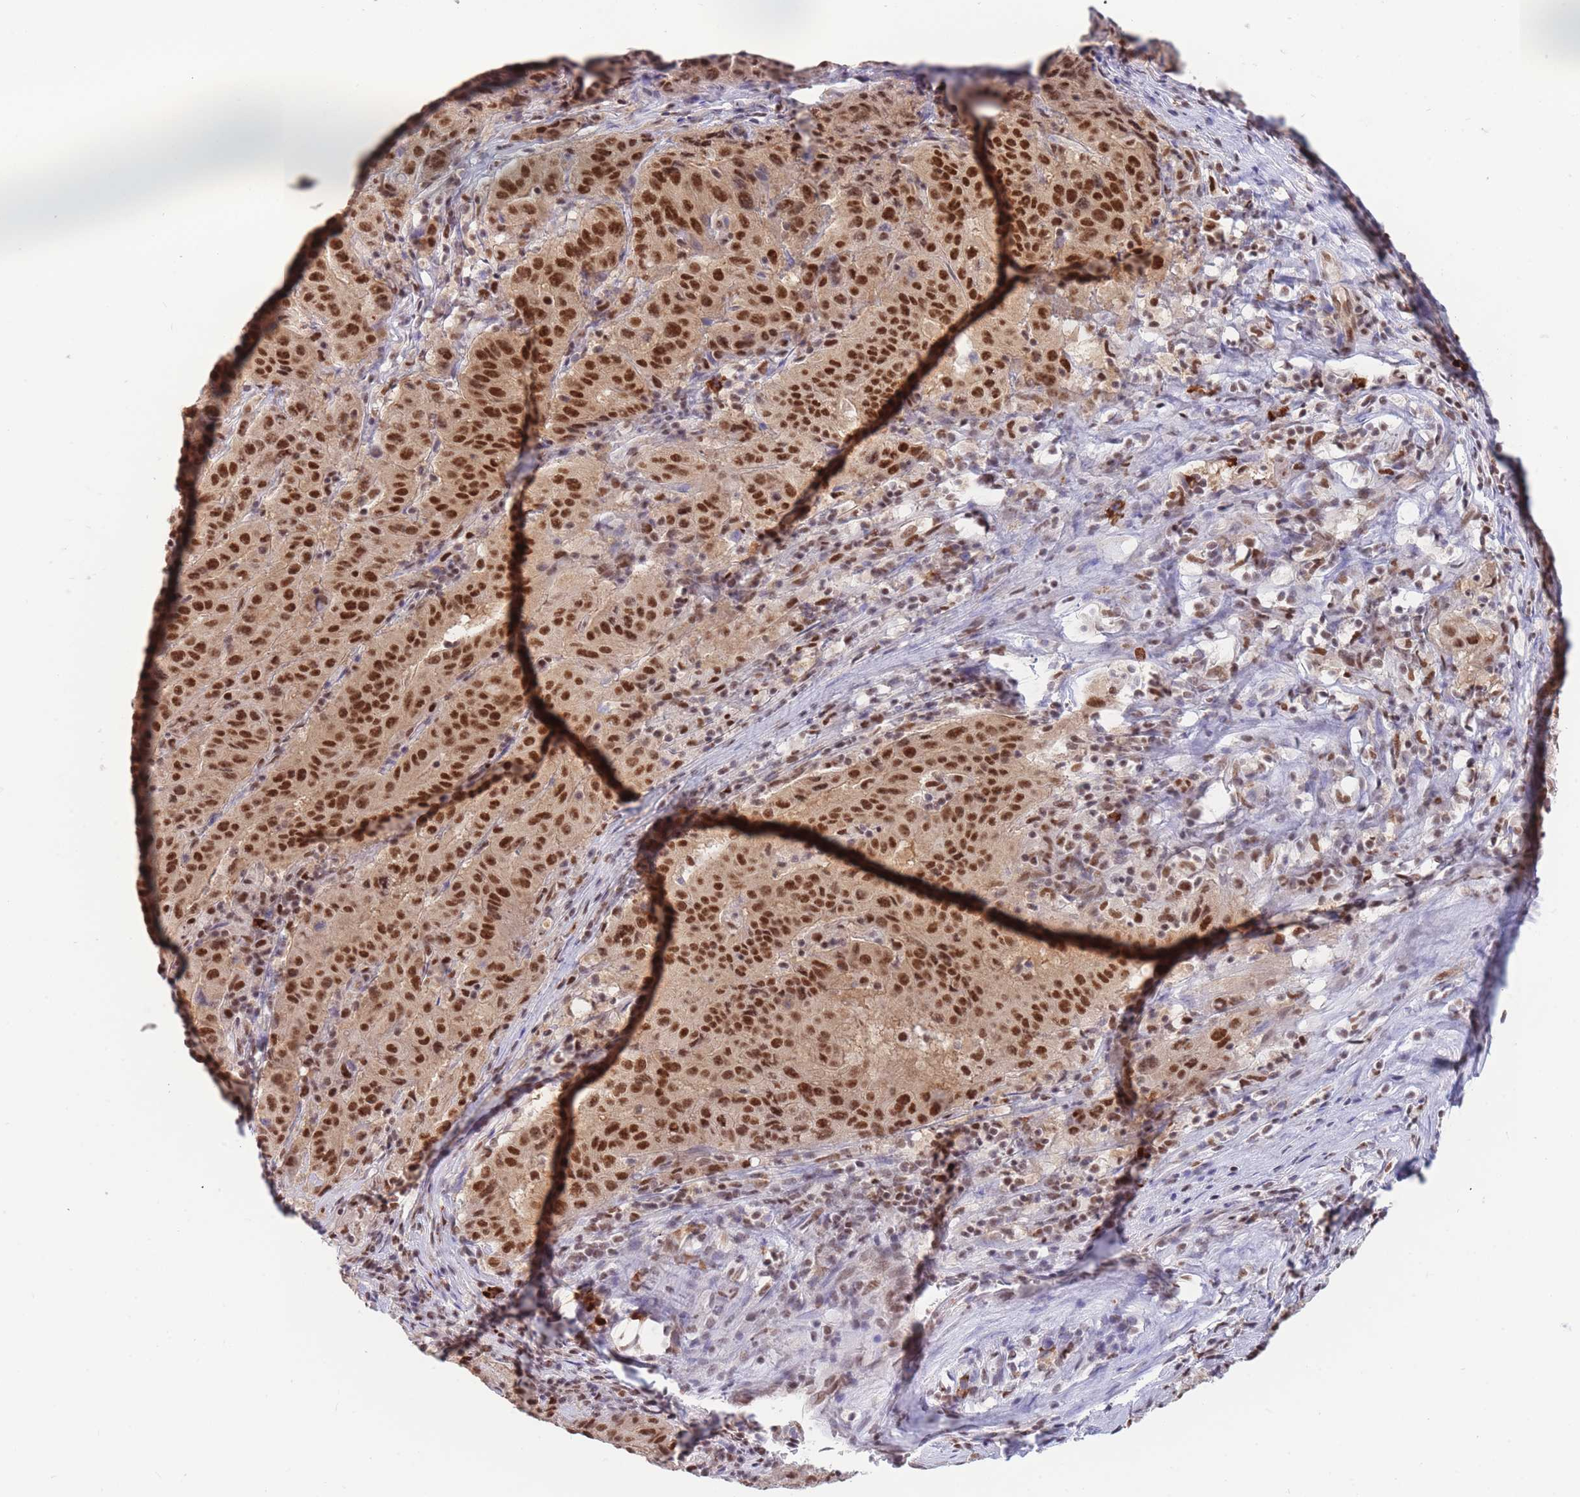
{"staining": {"intensity": "strong", "quantity": ">75%", "location": "nuclear"}, "tissue": "pancreatic cancer", "cell_type": "Tumor cells", "image_type": "cancer", "snomed": [{"axis": "morphology", "description": "Adenocarcinoma, NOS"}, {"axis": "topography", "description": "Pancreas"}], "caption": "IHC staining of pancreatic adenocarcinoma, which shows high levels of strong nuclear staining in about >75% of tumor cells indicating strong nuclear protein staining. The staining was performed using DAB (3,3'-diaminobenzidine) (brown) for protein detection and nuclei were counterstained in hematoxylin (blue).", "gene": "SMAD9", "patient": {"sex": "male", "age": 63}}